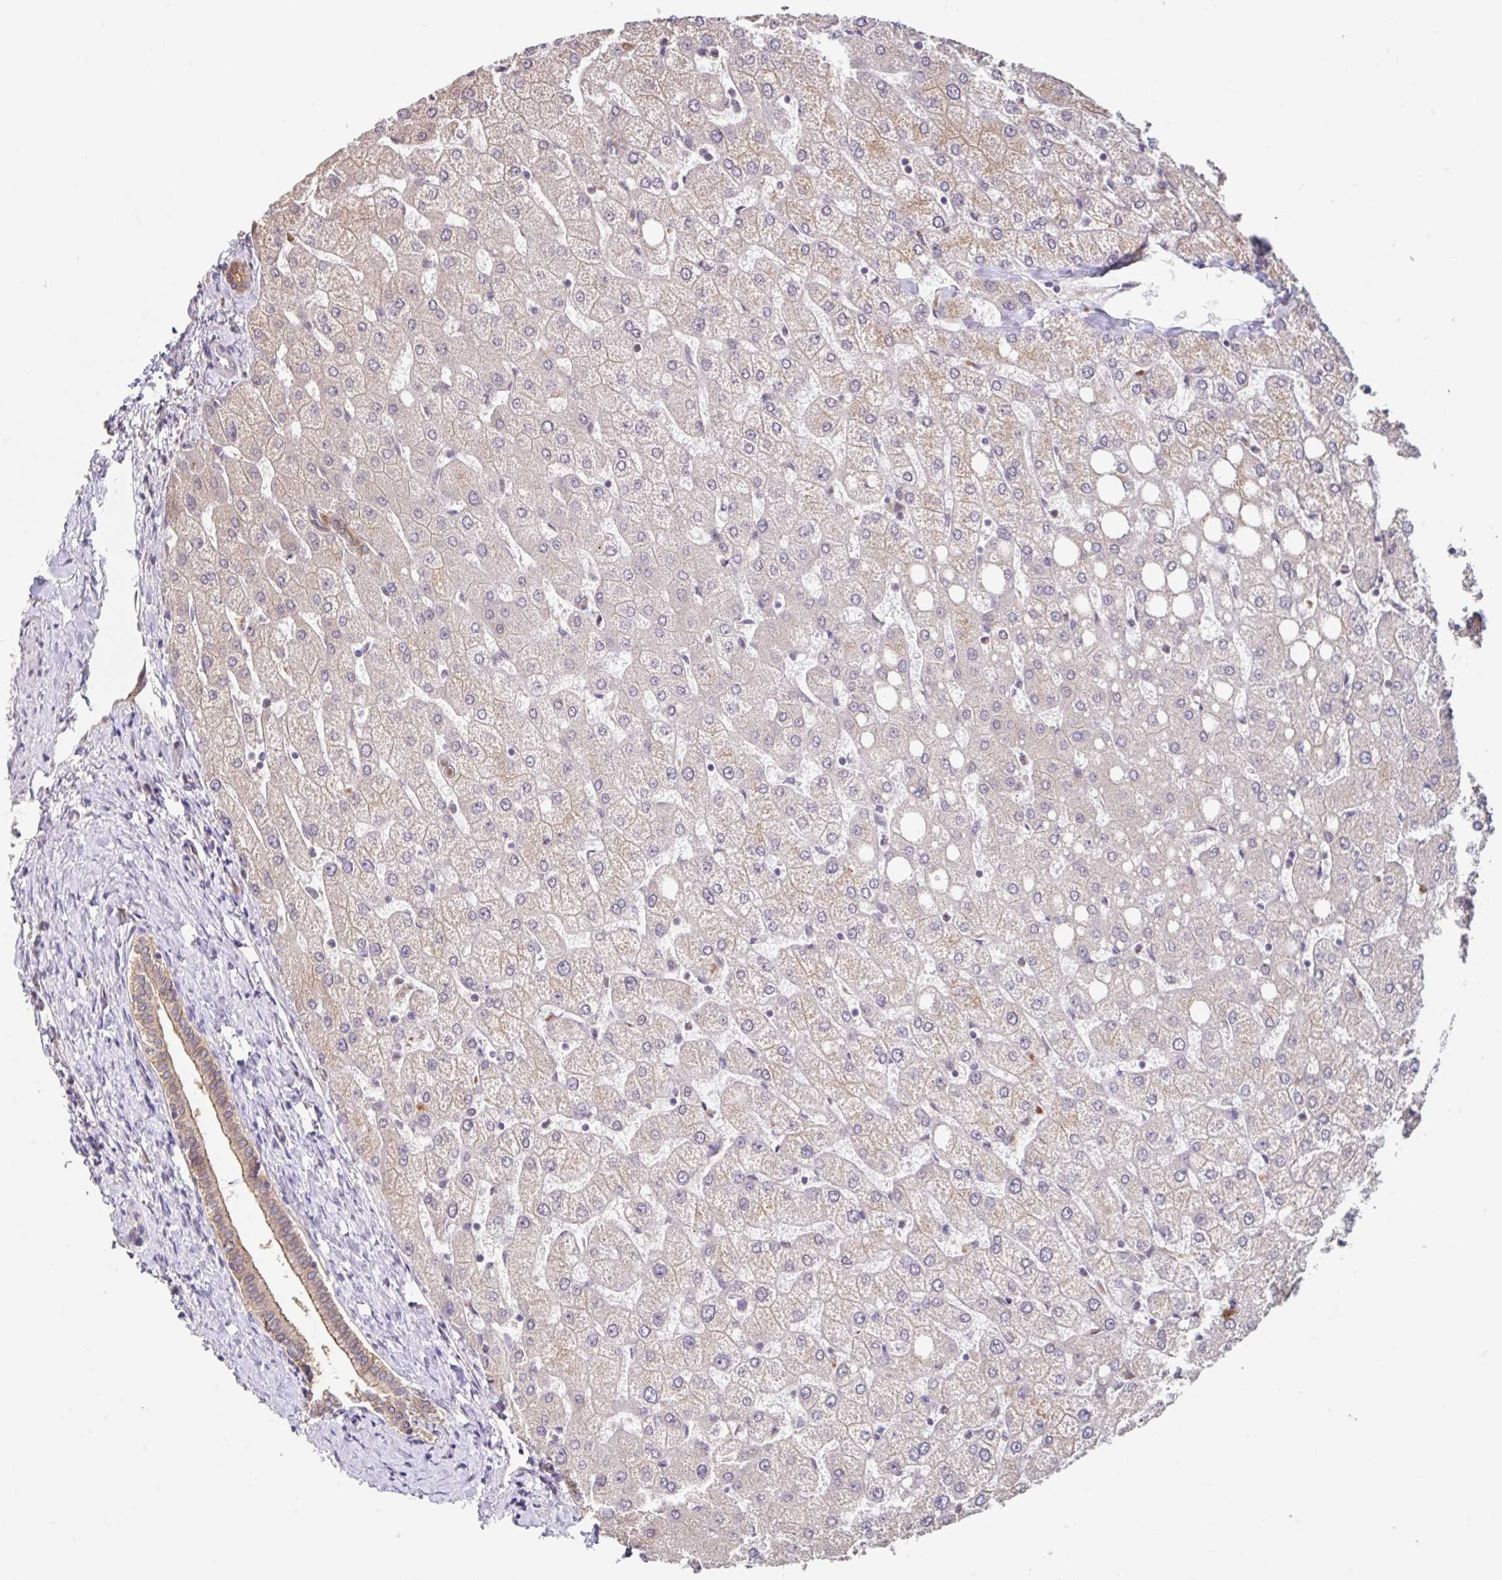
{"staining": {"intensity": "moderate", "quantity": ">75%", "location": "cytoplasmic/membranous"}, "tissue": "liver", "cell_type": "Cholangiocytes", "image_type": "normal", "snomed": [{"axis": "morphology", "description": "Normal tissue, NOS"}, {"axis": "topography", "description": "Liver"}], "caption": "A brown stain shows moderate cytoplasmic/membranous expression of a protein in cholangiocytes of normal liver. (brown staining indicates protein expression, while blue staining denotes nuclei).", "gene": "STYXL1", "patient": {"sex": "female", "age": 54}}